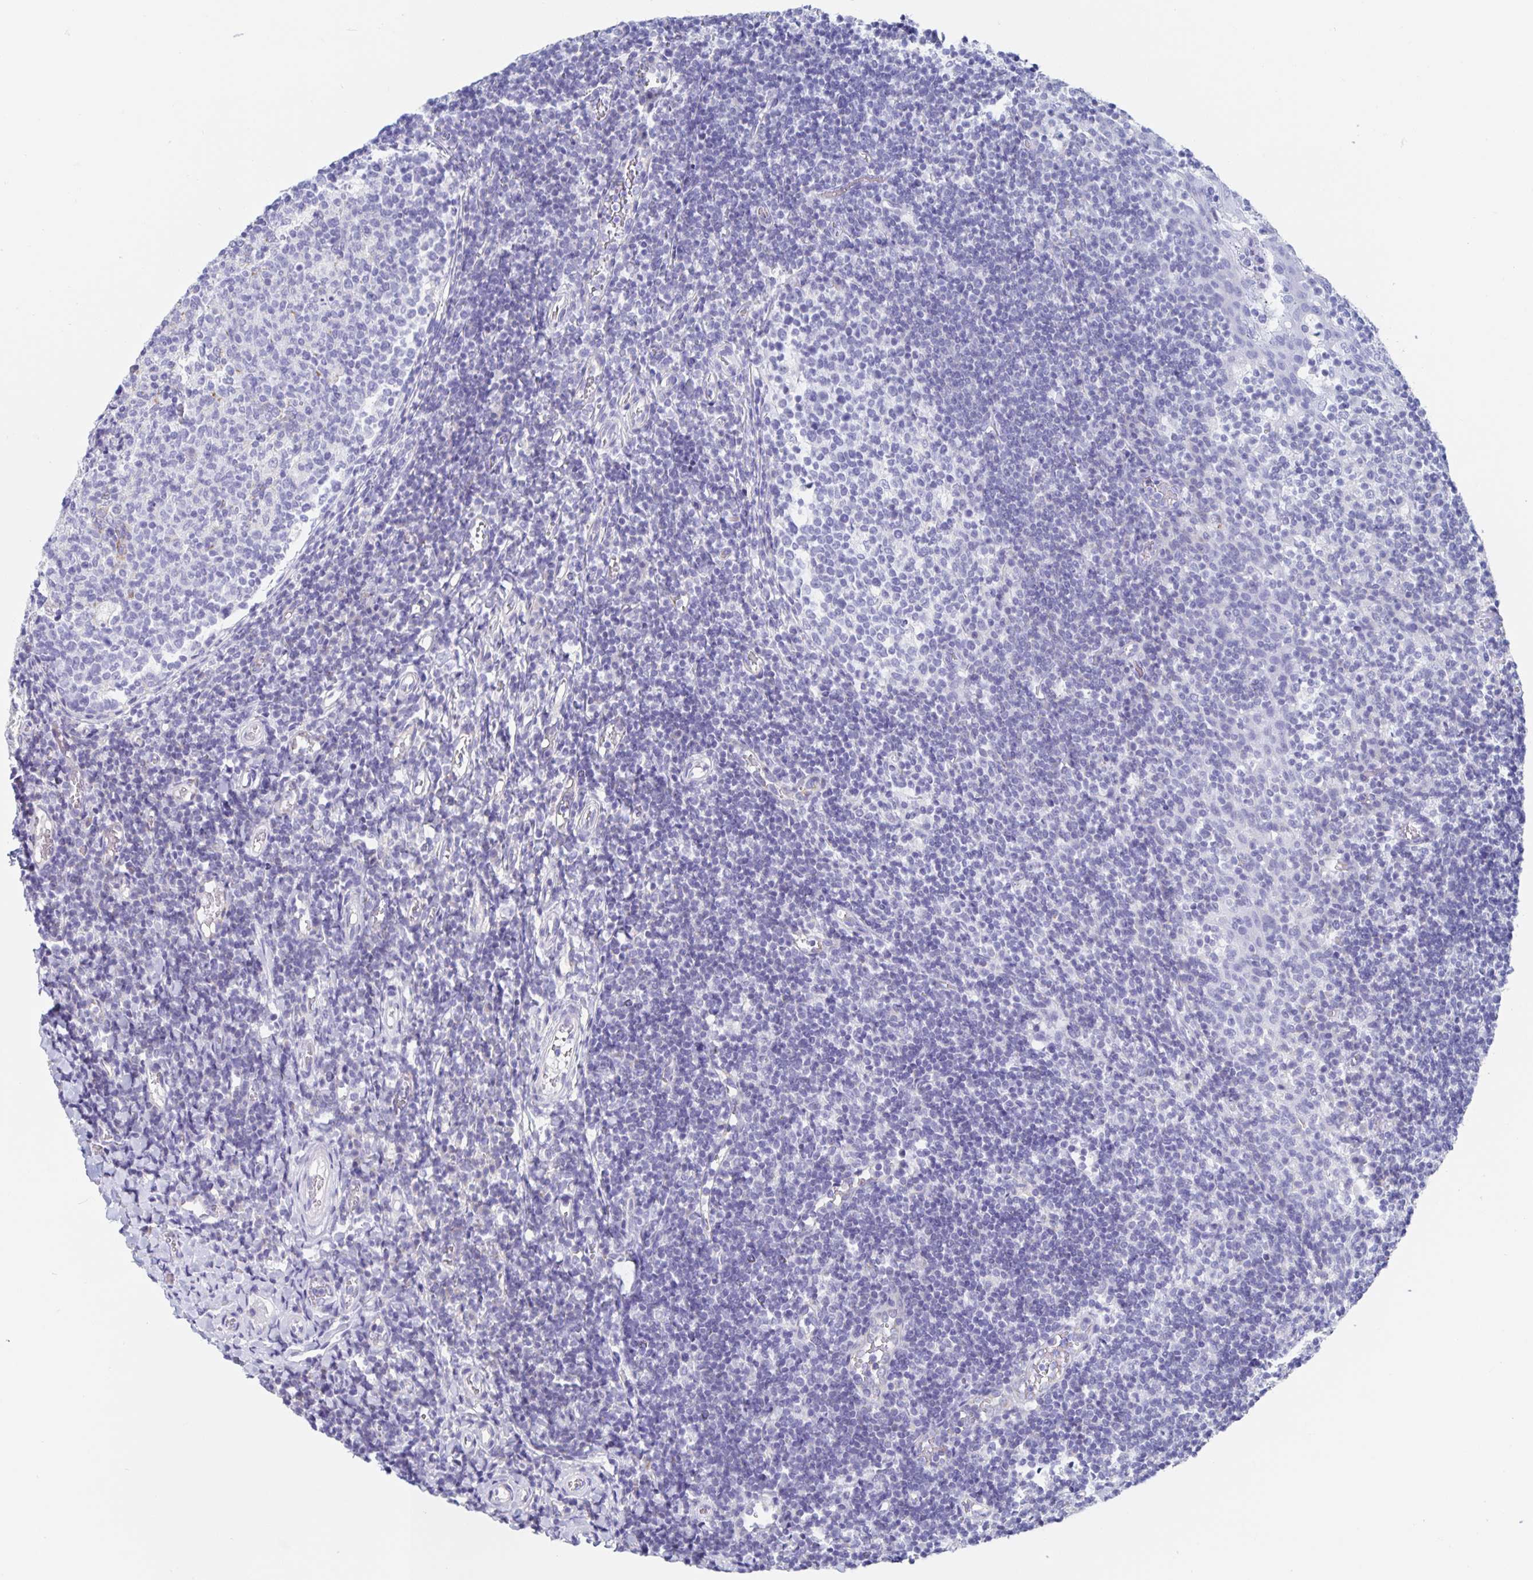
{"staining": {"intensity": "negative", "quantity": "none", "location": "none"}, "tissue": "tonsil", "cell_type": "Germinal center cells", "image_type": "normal", "snomed": [{"axis": "morphology", "description": "Normal tissue, NOS"}, {"axis": "topography", "description": "Tonsil"}], "caption": "The micrograph reveals no significant expression in germinal center cells of tonsil. The staining is performed using DAB brown chromogen with nuclei counter-stained in using hematoxylin.", "gene": "DMBT1", "patient": {"sex": "female", "age": 10}}